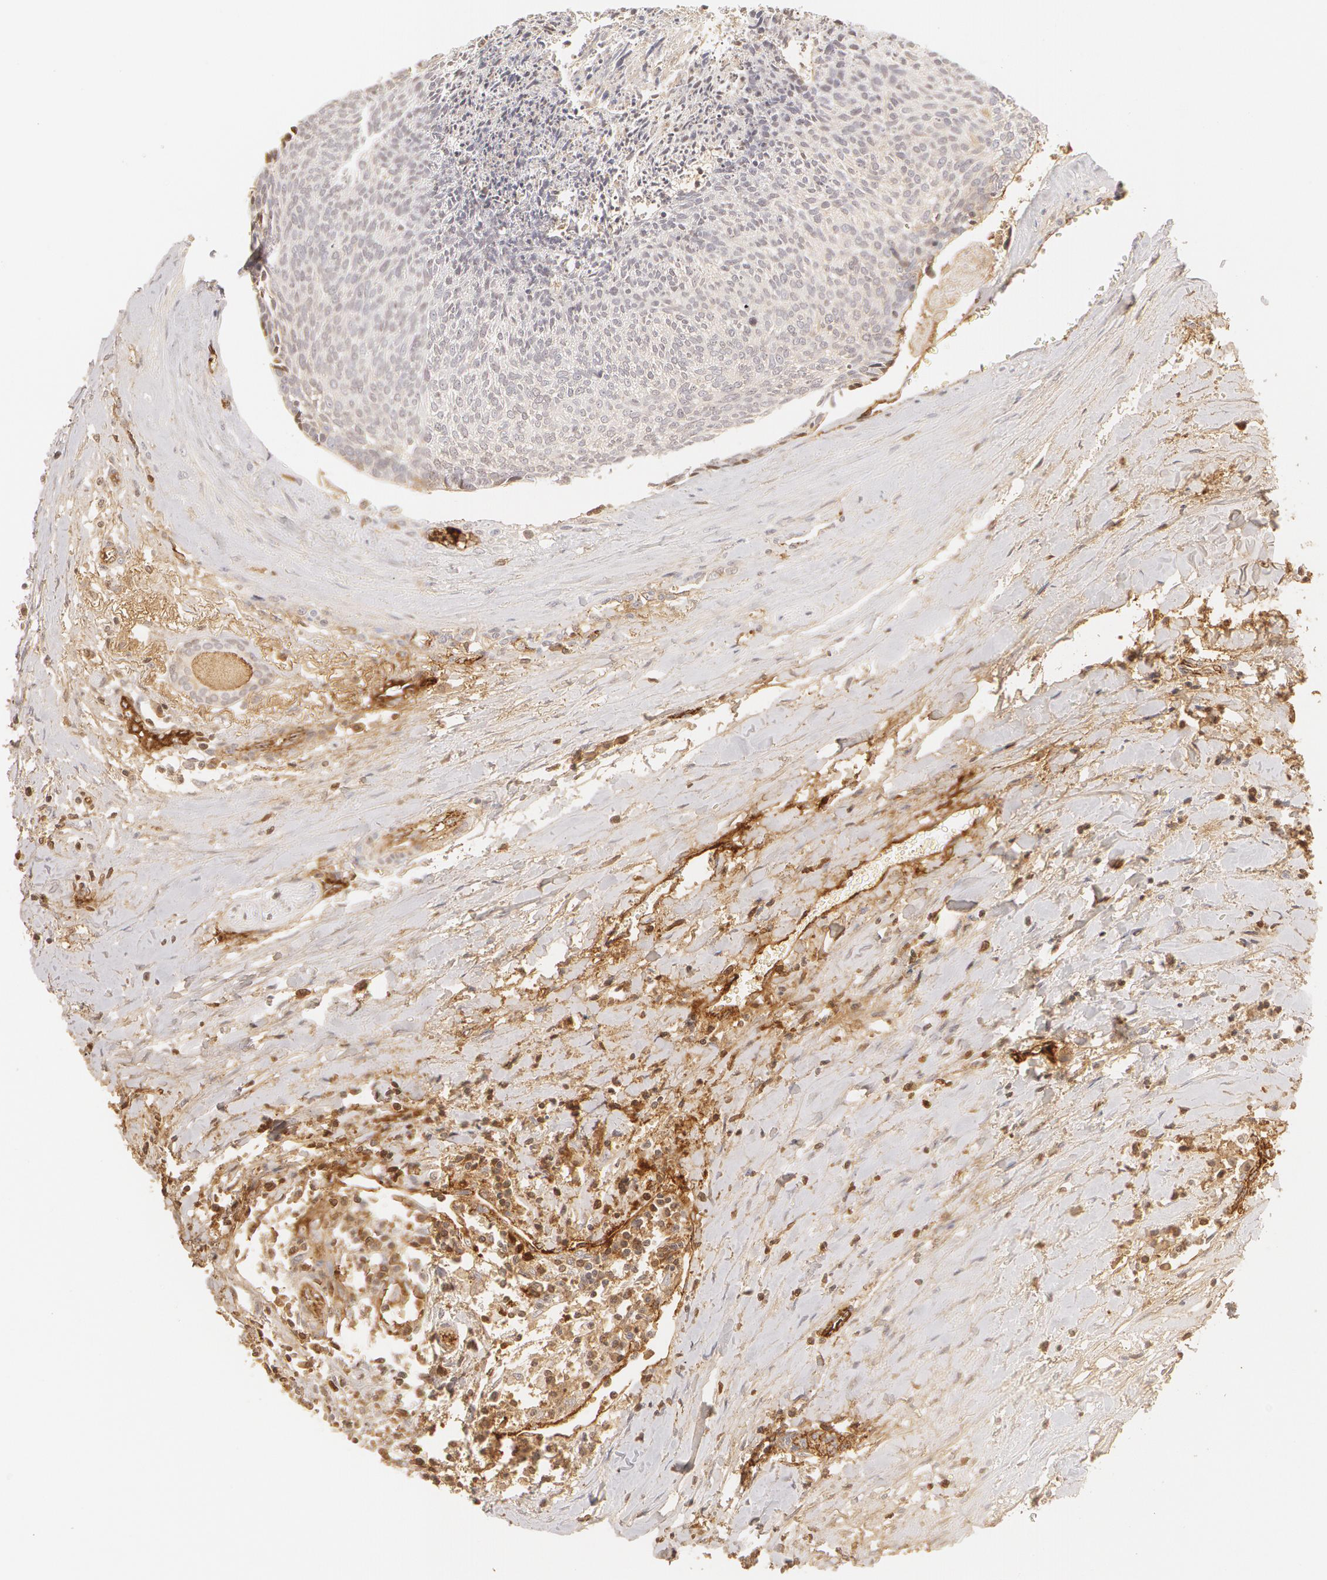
{"staining": {"intensity": "negative", "quantity": "none", "location": "none"}, "tissue": "head and neck cancer", "cell_type": "Tumor cells", "image_type": "cancer", "snomed": [{"axis": "morphology", "description": "Squamous cell carcinoma, NOS"}, {"axis": "topography", "description": "Salivary gland"}, {"axis": "topography", "description": "Head-Neck"}], "caption": "Tumor cells are negative for brown protein staining in head and neck squamous cell carcinoma.", "gene": "VWF", "patient": {"sex": "male", "age": 70}}